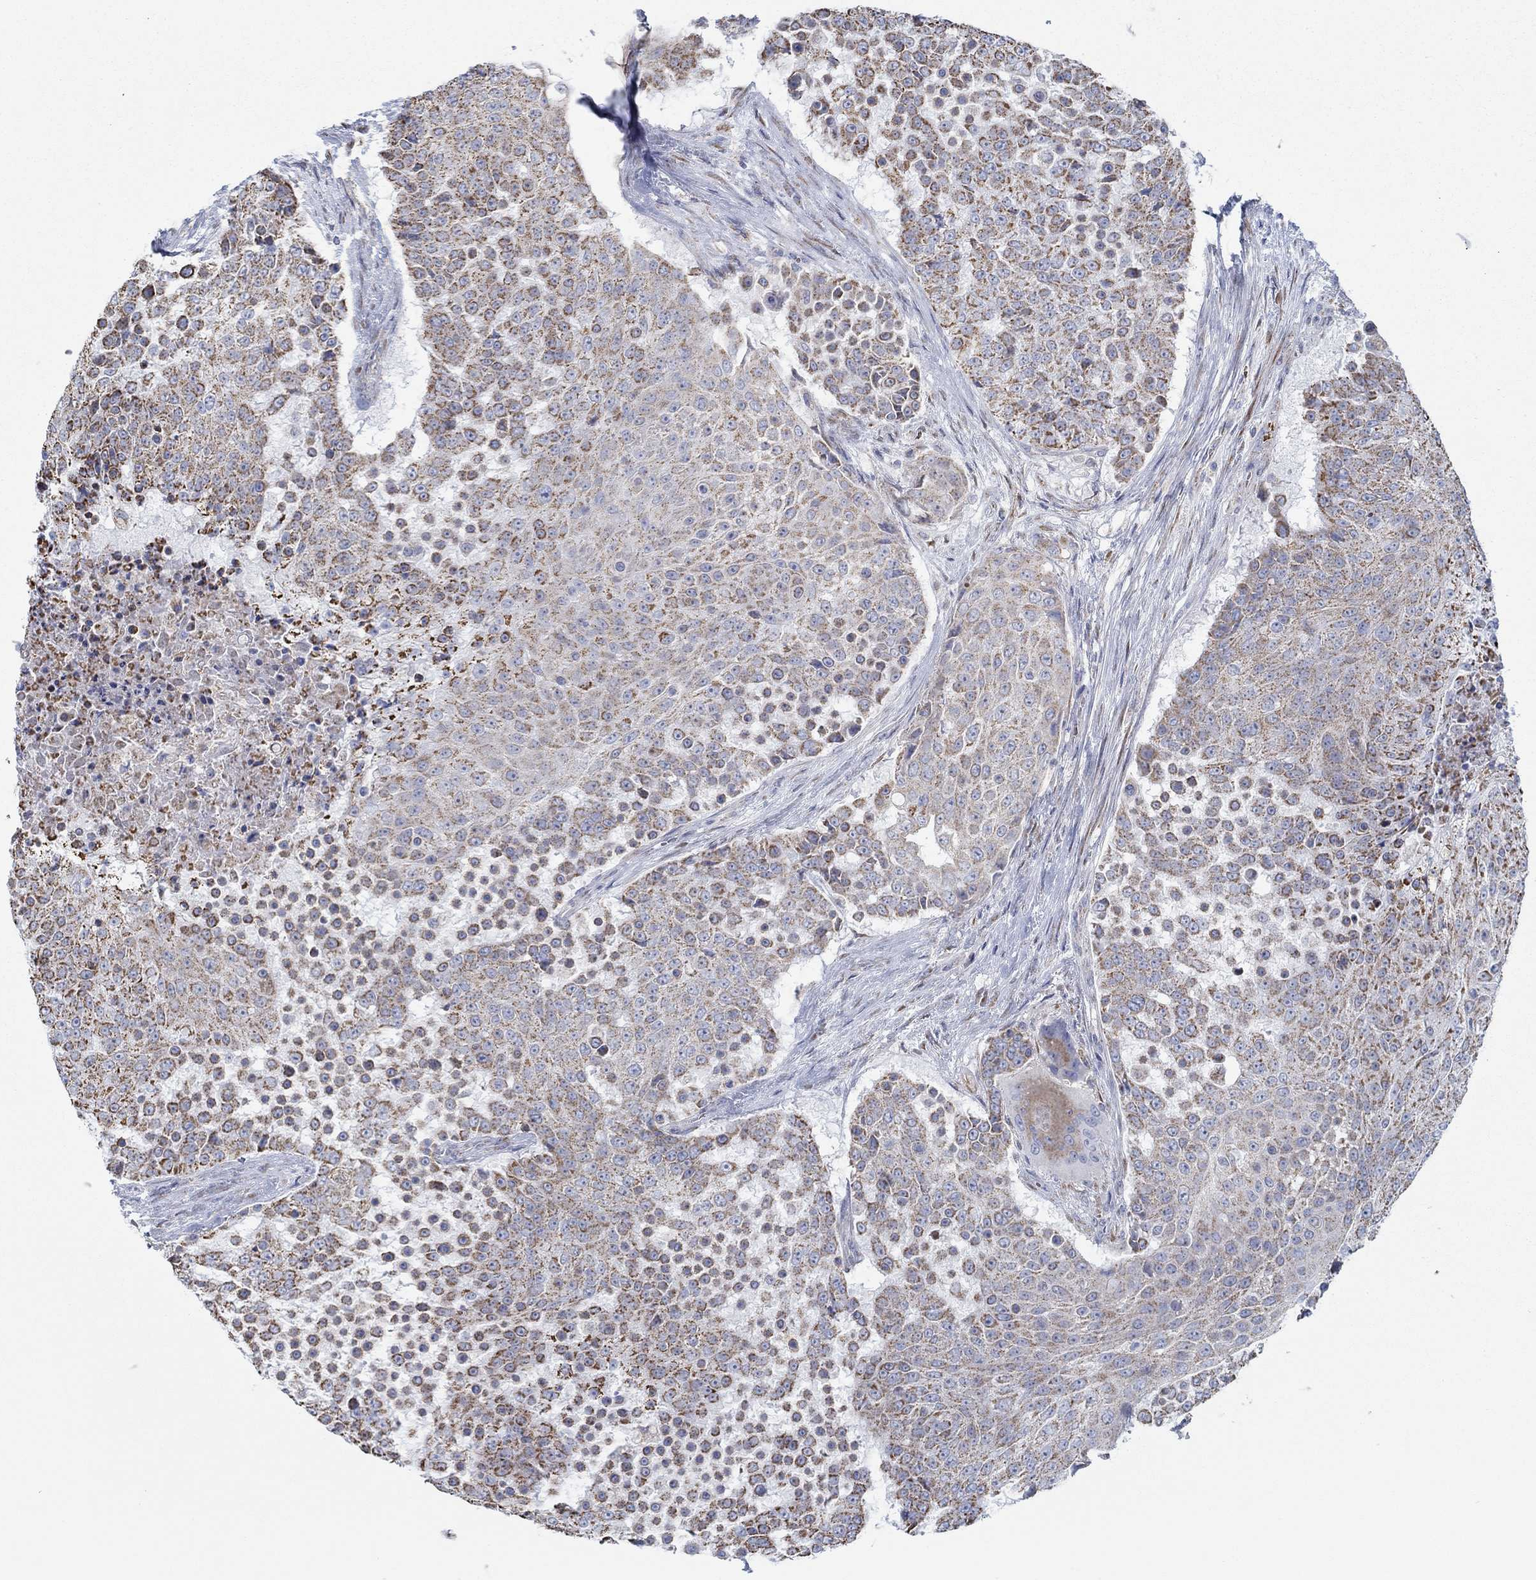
{"staining": {"intensity": "strong", "quantity": "<25%", "location": "cytoplasmic/membranous"}, "tissue": "urothelial cancer", "cell_type": "Tumor cells", "image_type": "cancer", "snomed": [{"axis": "morphology", "description": "Urothelial carcinoma, High grade"}, {"axis": "topography", "description": "Urinary bladder"}], "caption": "Immunohistochemical staining of human urothelial carcinoma (high-grade) displays medium levels of strong cytoplasmic/membranous protein expression in approximately <25% of tumor cells. The staining is performed using DAB brown chromogen to label protein expression. The nuclei are counter-stained blue using hematoxylin.", "gene": "GLOD5", "patient": {"sex": "female", "age": 63}}